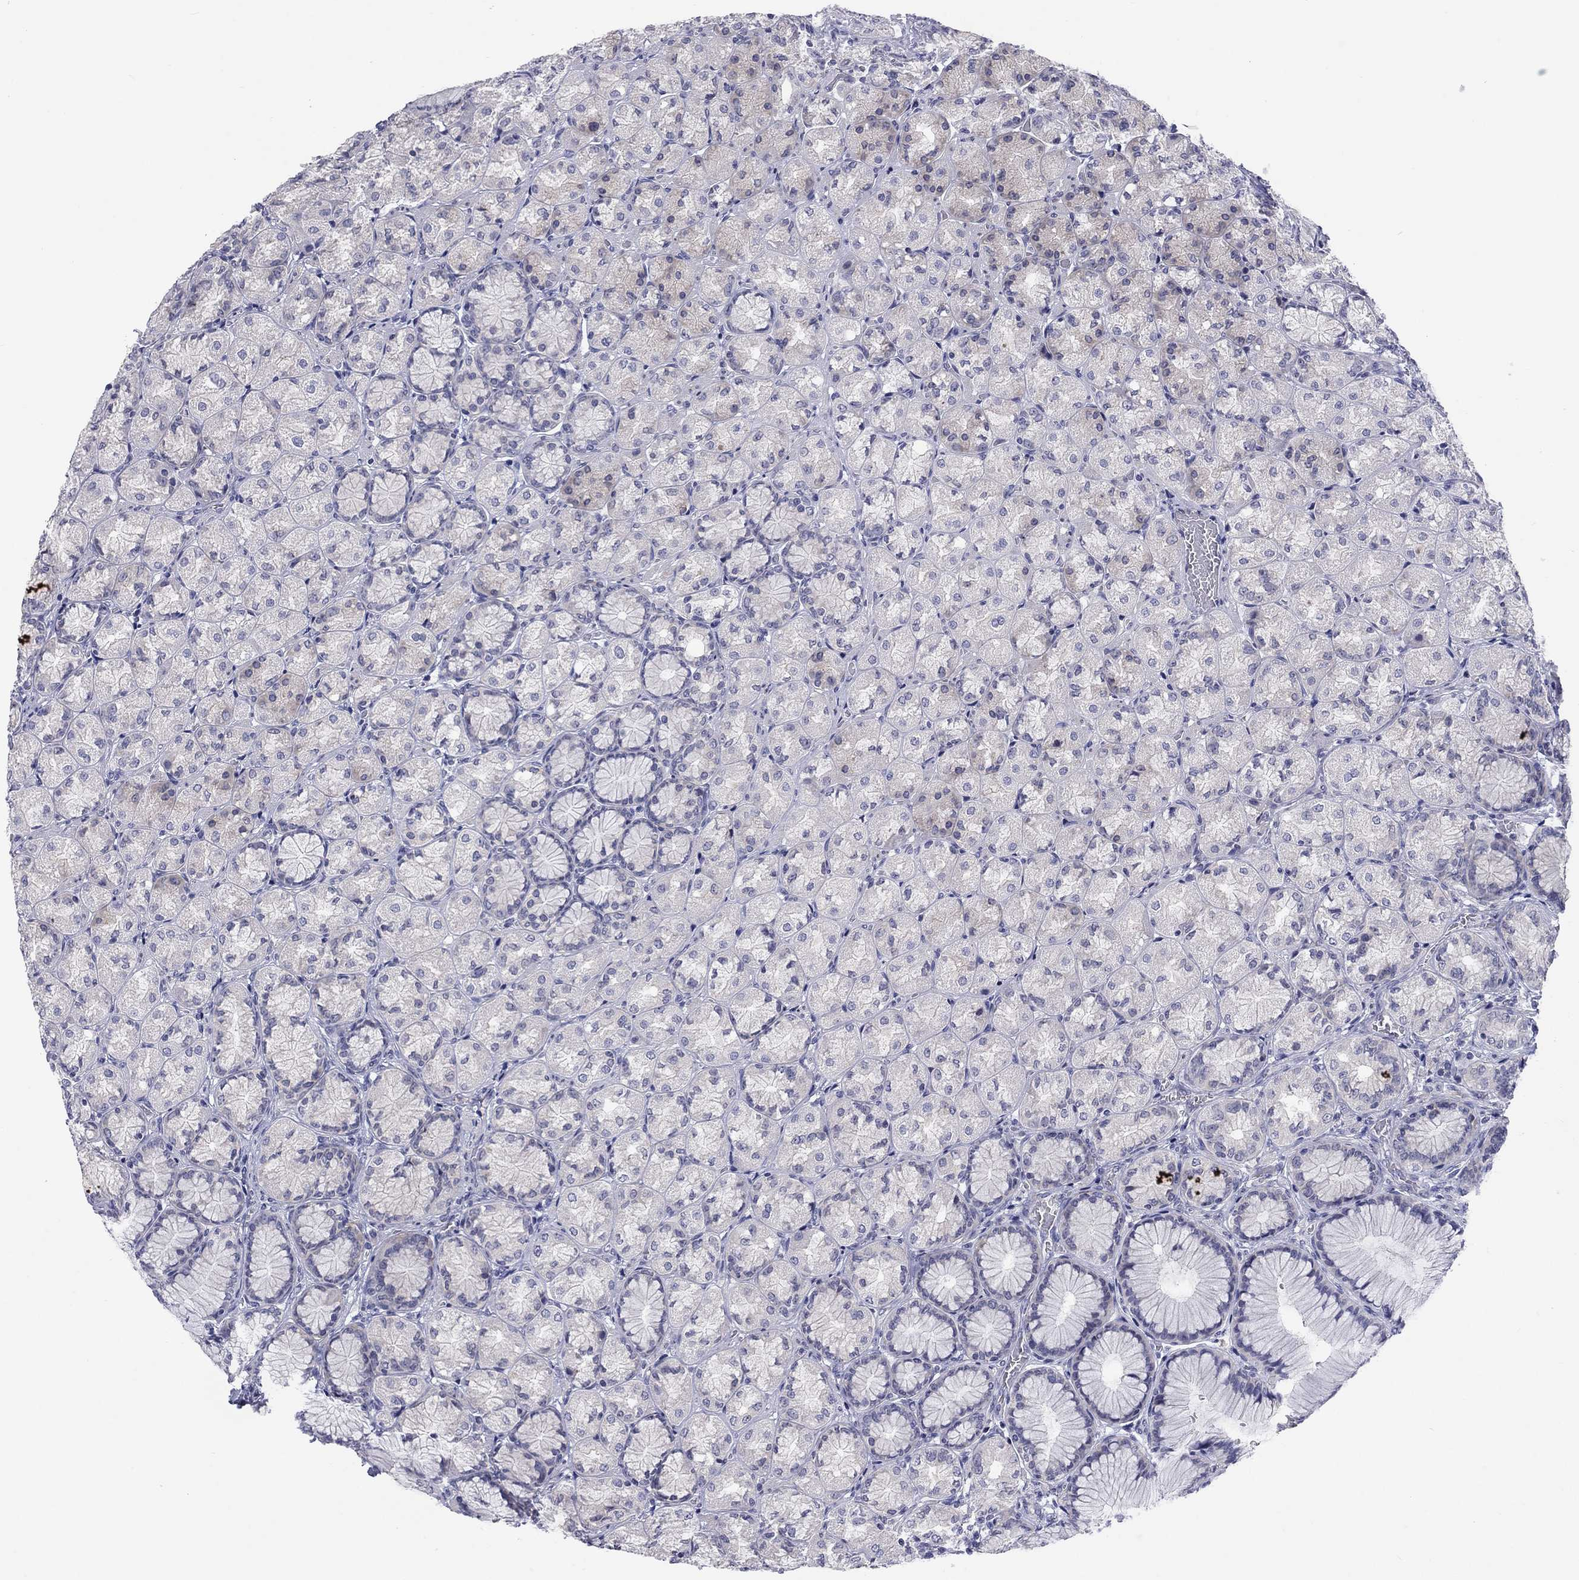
{"staining": {"intensity": "weak", "quantity": "<25%", "location": "cytoplasmic/membranous"}, "tissue": "stomach", "cell_type": "Glandular cells", "image_type": "normal", "snomed": [{"axis": "morphology", "description": "Normal tissue, NOS"}, {"axis": "morphology", "description": "Adenocarcinoma, NOS"}, {"axis": "morphology", "description": "Adenocarcinoma, High grade"}, {"axis": "topography", "description": "Stomach, upper"}, {"axis": "topography", "description": "Stomach"}], "caption": "This is an IHC photomicrograph of benign human stomach. There is no staining in glandular cells.", "gene": "CACNA1A", "patient": {"sex": "female", "age": 65}}